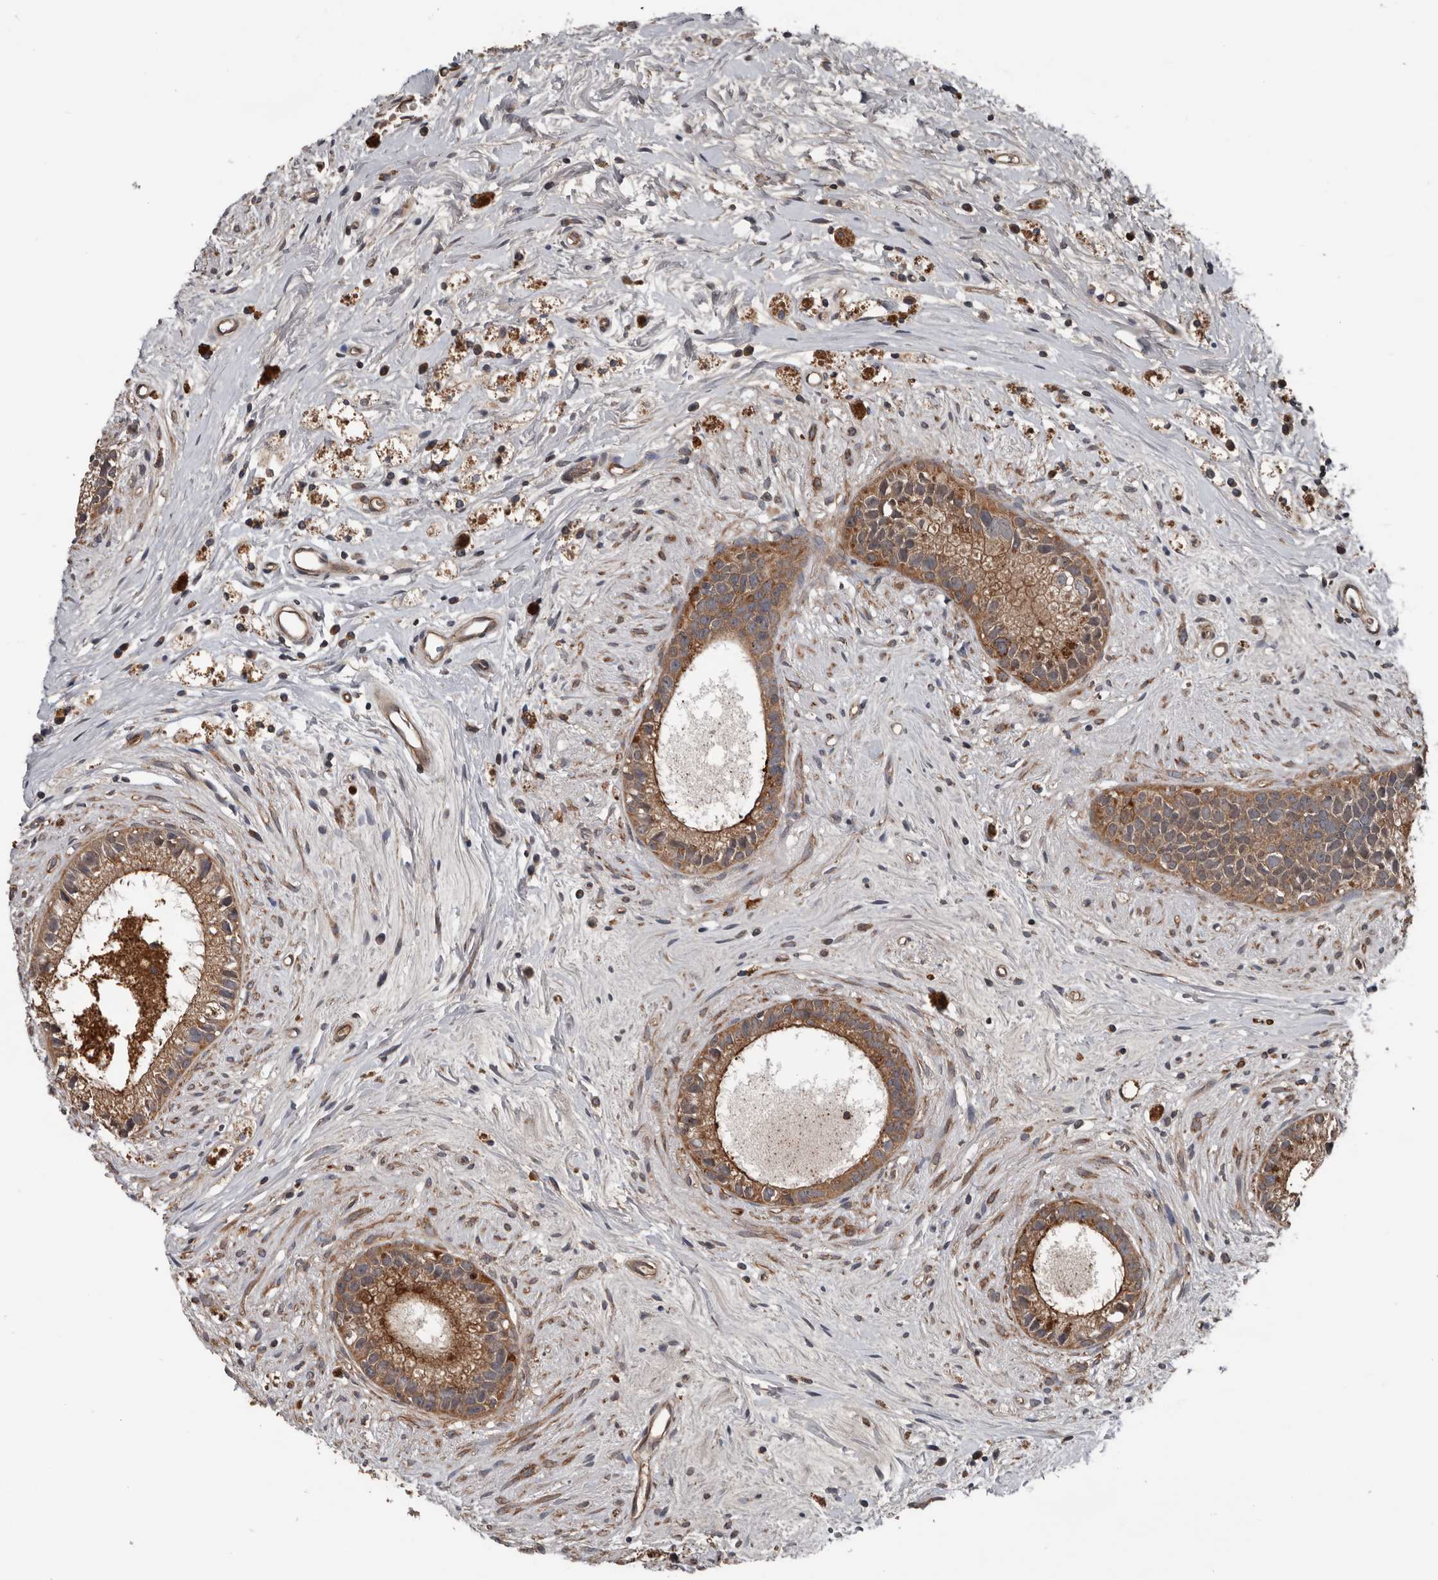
{"staining": {"intensity": "moderate", "quantity": ">75%", "location": "cytoplasmic/membranous"}, "tissue": "epididymis", "cell_type": "Glandular cells", "image_type": "normal", "snomed": [{"axis": "morphology", "description": "Normal tissue, NOS"}, {"axis": "topography", "description": "Epididymis"}], "caption": "Protein staining of unremarkable epididymis shows moderate cytoplasmic/membranous positivity in about >75% of glandular cells.", "gene": "DNAJB4", "patient": {"sex": "male", "age": 80}}